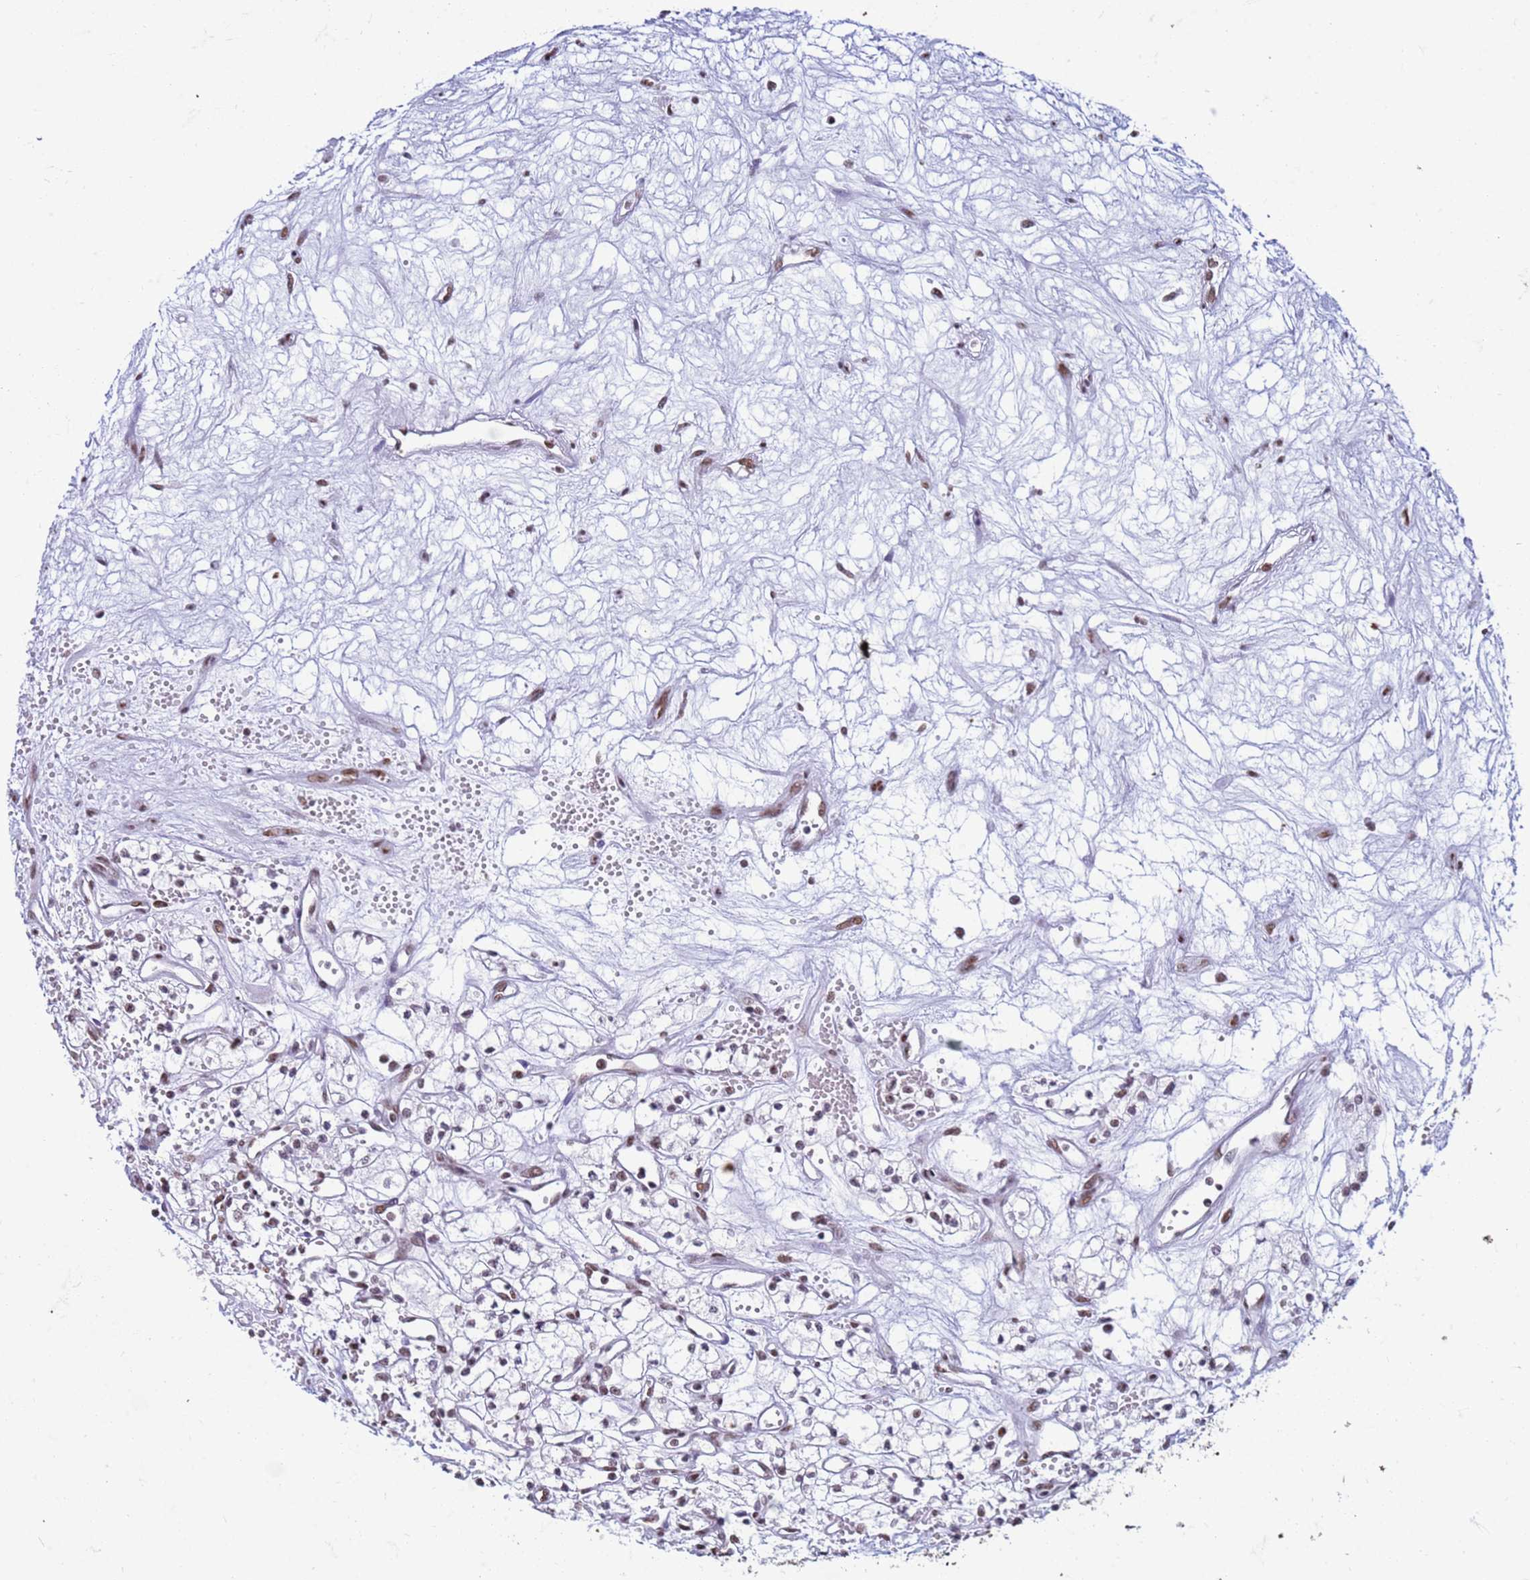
{"staining": {"intensity": "weak", "quantity": ">75%", "location": "nuclear"}, "tissue": "renal cancer", "cell_type": "Tumor cells", "image_type": "cancer", "snomed": [{"axis": "morphology", "description": "Adenocarcinoma, NOS"}, {"axis": "topography", "description": "Kidney"}], "caption": "High-magnification brightfield microscopy of adenocarcinoma (renal) stained with DAB (3,3'-diaminobenzidine) (brown) and counterstained with hematoxylin (blue). tumor cells exhibit weak nuclear expression is seen in approximately>75% of cells.", "gene": "FAM170B", "patient": {"sex": "male", "age": 59}}